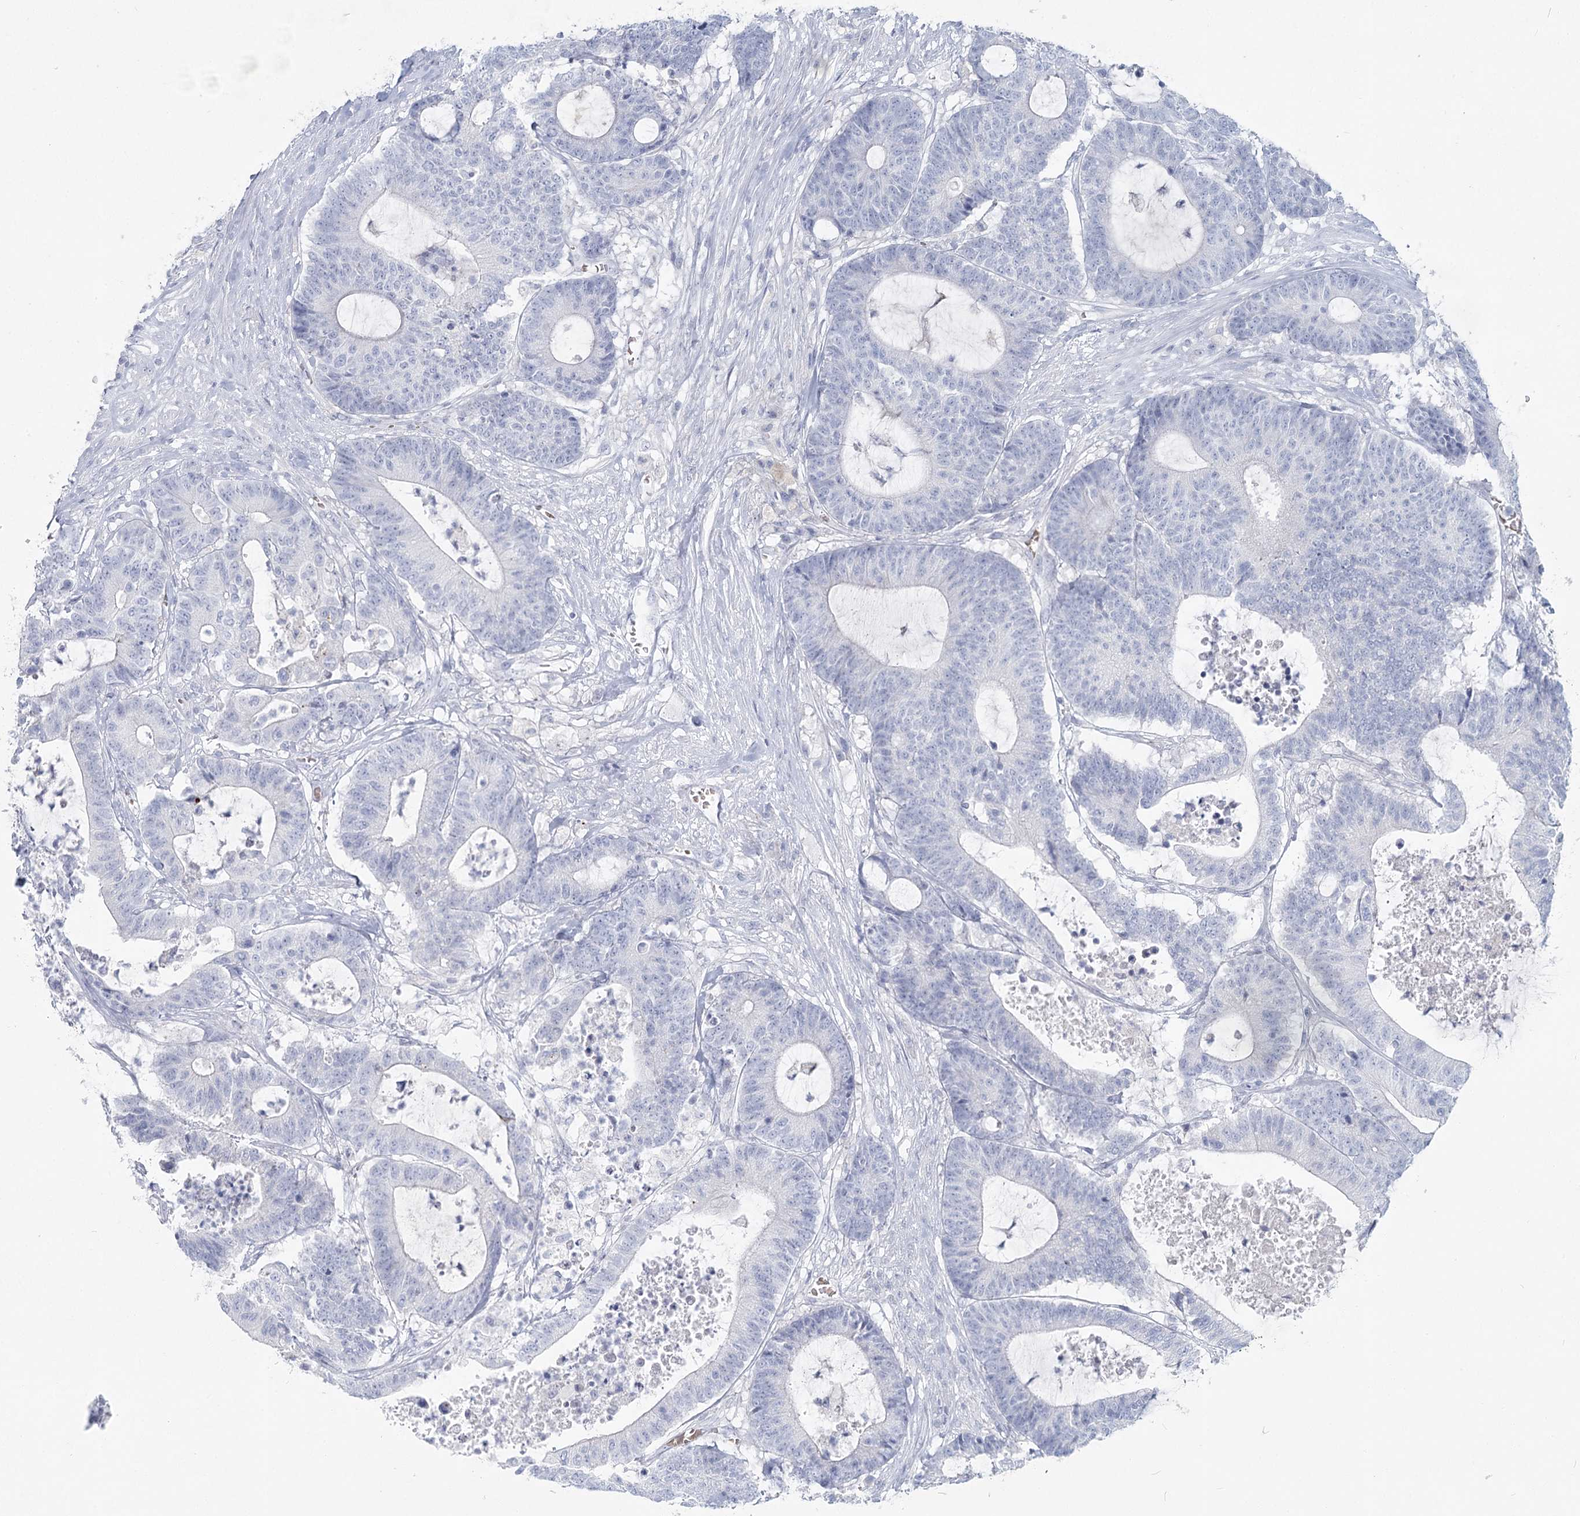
{"staining": {"intensity": "negative", "quantity": "none", "location": "none"}, "tissue": "colorectal cancer", "cell_type": "Tumor cells", "image_type": "cancer", "snomed": [{"axis": "morphology", "description": "Adenocarcinoma, NOS"}, {"axis": "topography", "description": "Colon"}], "caption": "DAB immunohistochemical staining of human colorectal cancer (adenocarcinoma) shows no significant positivity in tumor cells.", "gene": "IFIT5", "patient": {"sex": "female", "age": 84}}